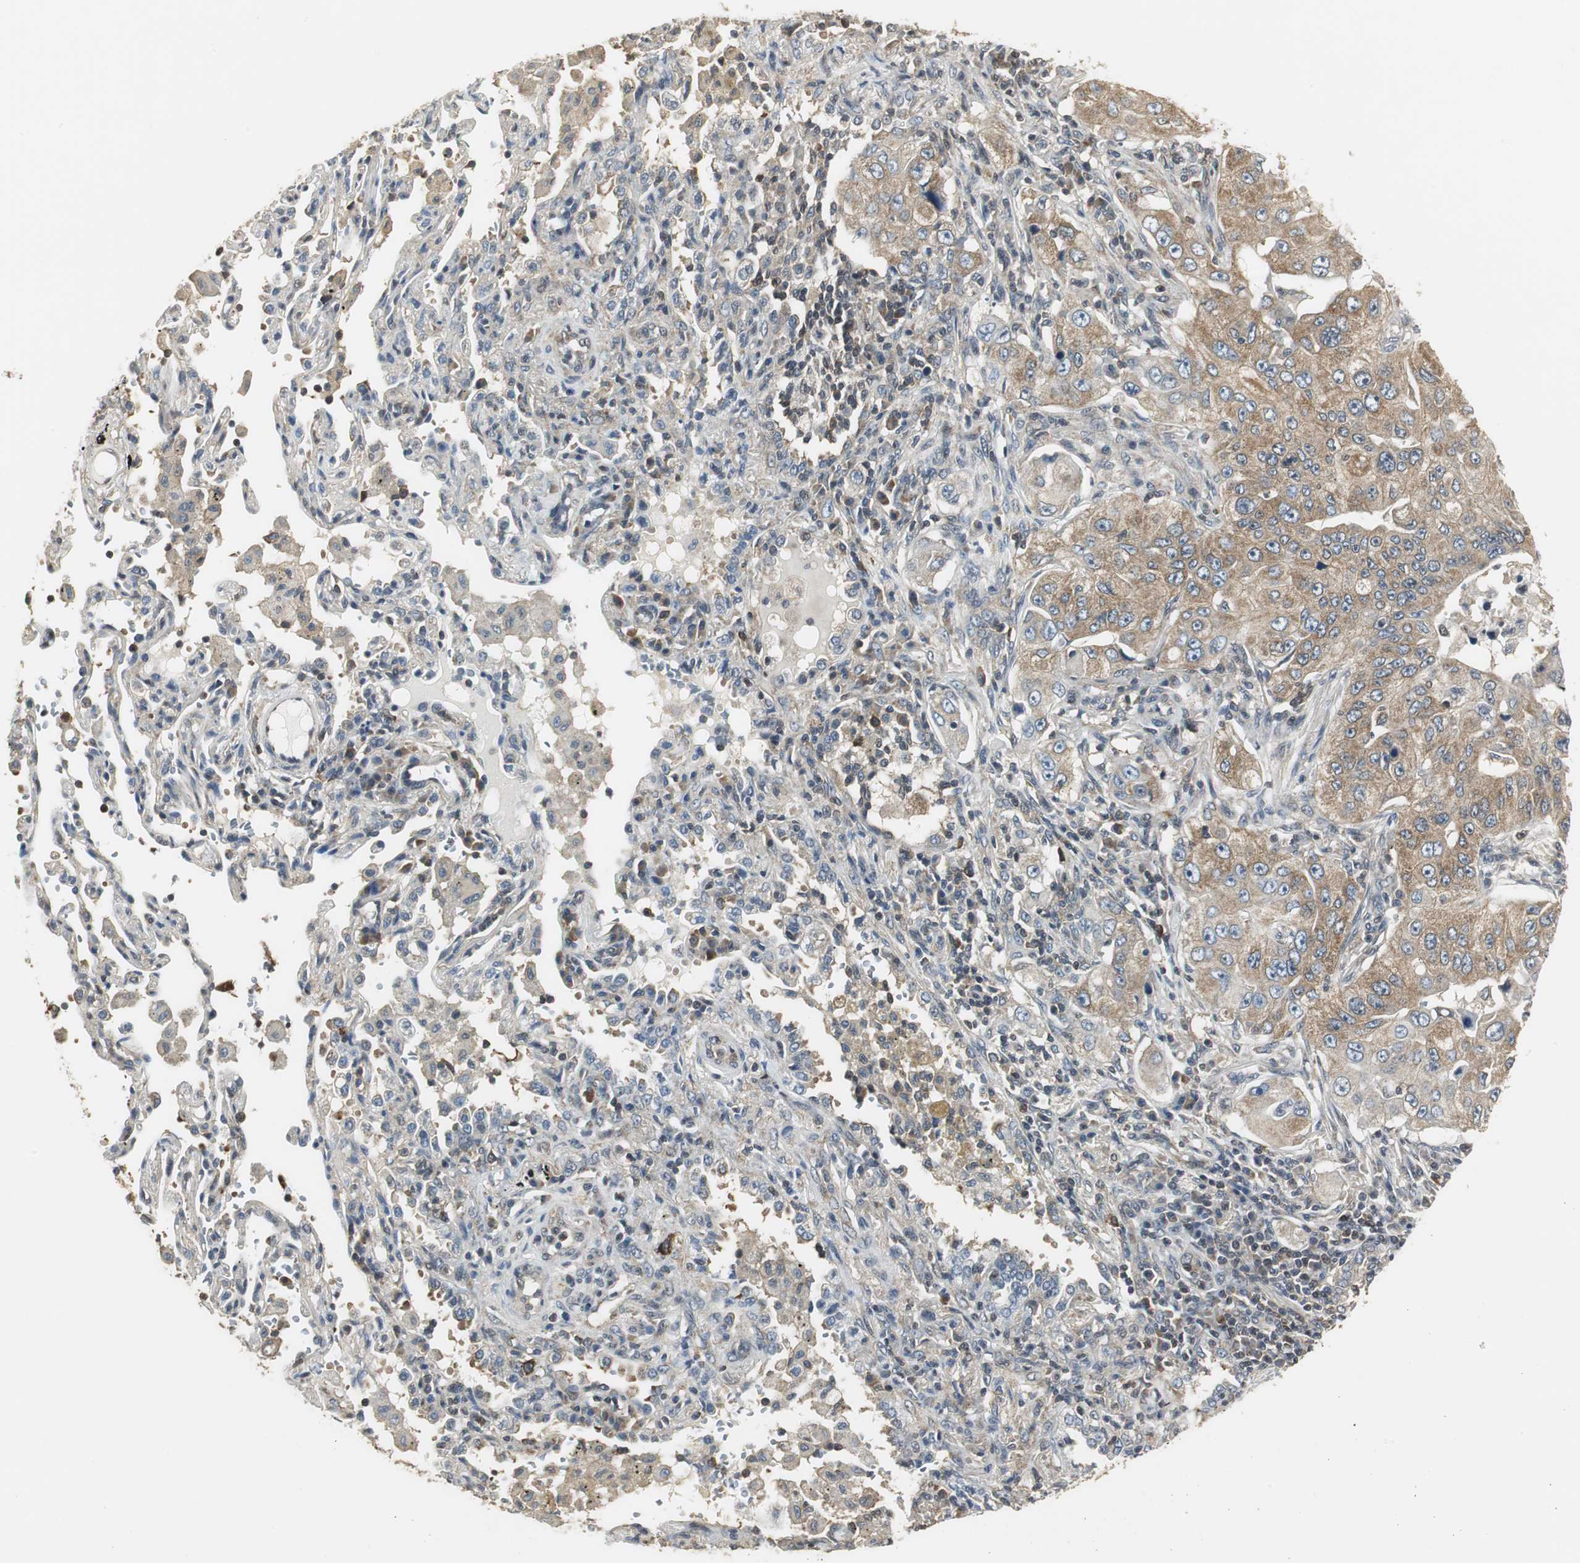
{"staining": {"intensity": "moderate", "quantity": ">75%", "location": "cytoplasmic/membranous"}, "tissue": "lung cancer", "cell_type": "Tumor cells", "image_type": "cancer", "snomed": [{"axis": "morphology", "description": "Adenocarcinoma, NOS"}, {"axis": "topography", "description": "Lung"}], "caption": "Human lung cancer (adenocarcinoma) stained with a protein marker exhibits moderate staining in tumor cells.", "gene": "CCT5", "patient": {"sex": "male", "age": 84}}